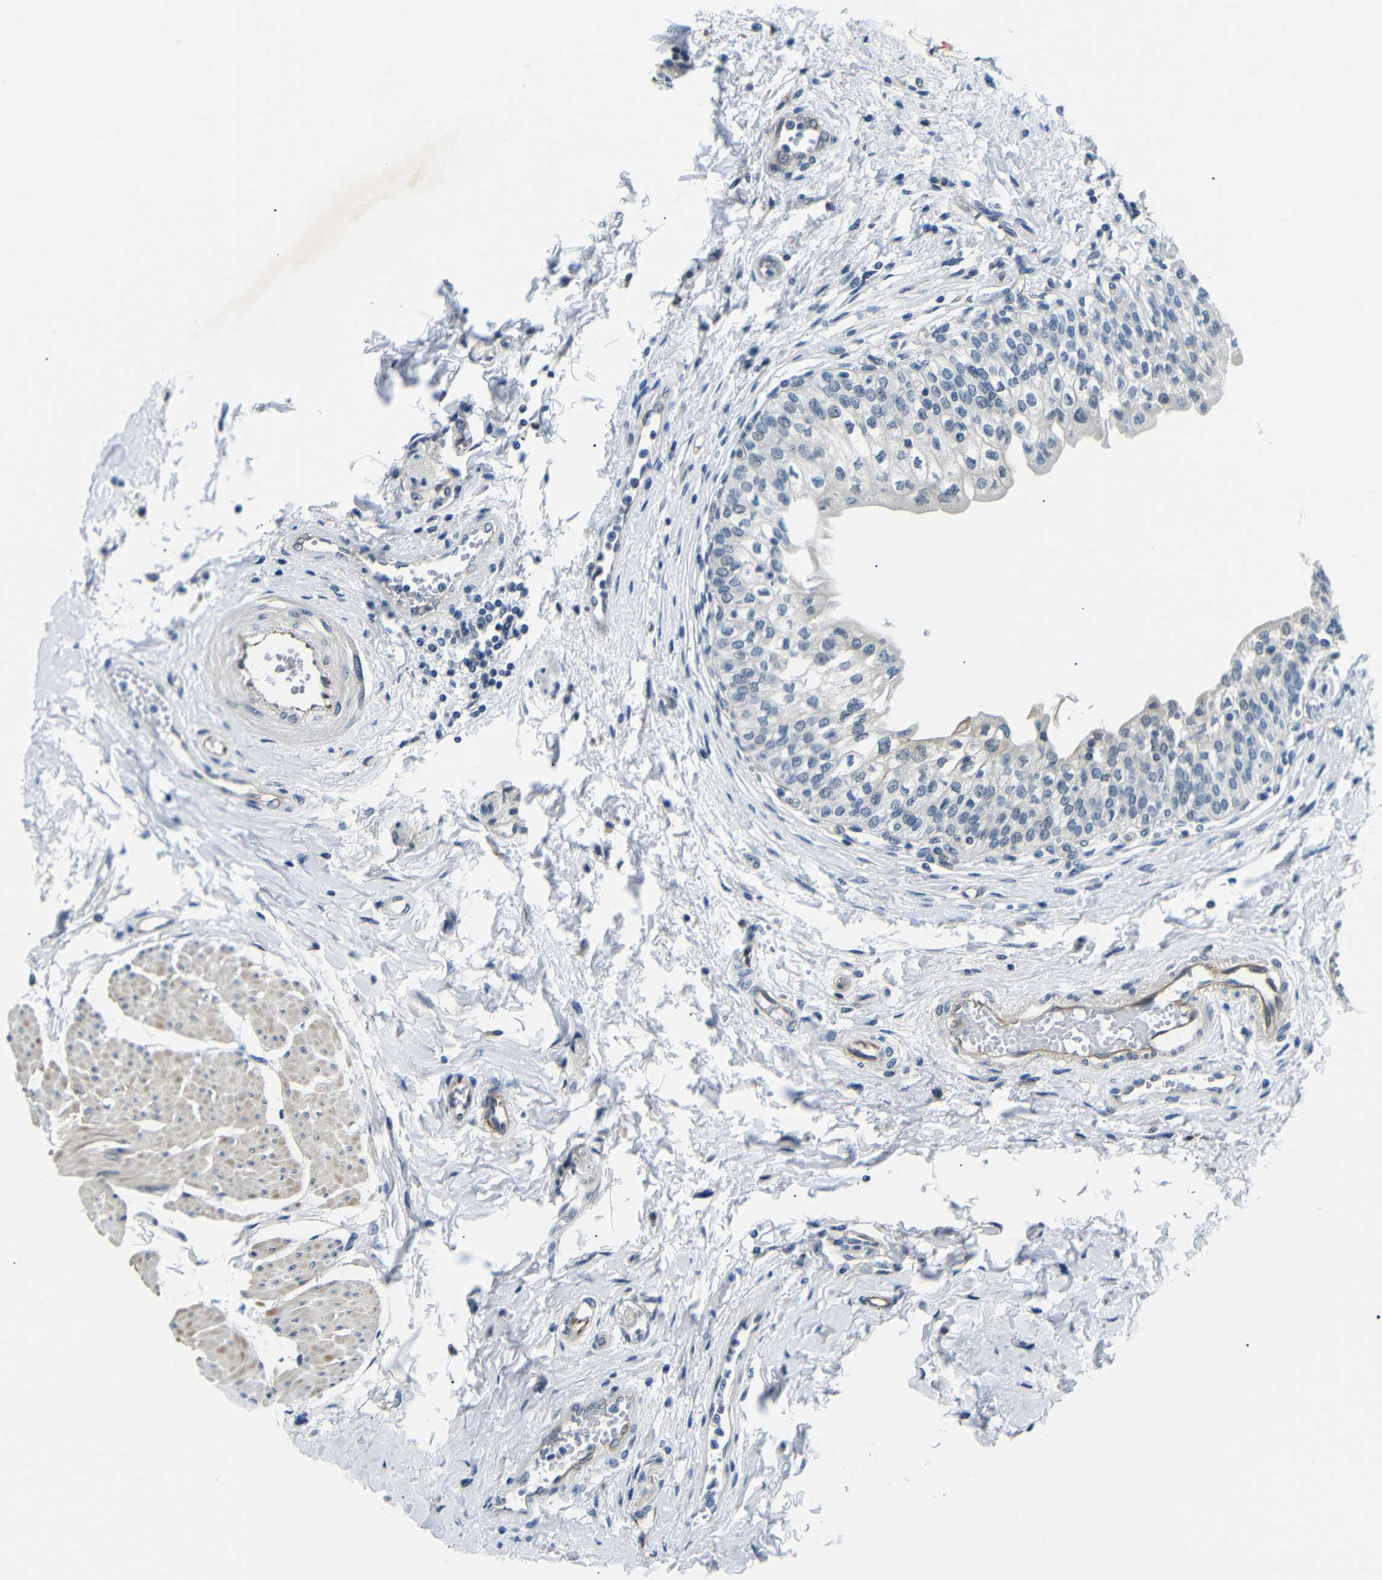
{"staining": {"intensity": "weak", "quantity": "<25%", "location": "cytoplasmic/membranous"}, "tissue": "urinary bladder", "cell_type": "Urothelial cells", "image_type": "normal", "snomed": [{"axis": "morphology", "description": "Normal tissue, NOS"}, {"axis": "topography", "description": "Urinary bladder"}], "caption": "High power microscopy image of an immunohistochemistry (IHC) micrograph of unremarkable urinary bladder, revealing no significant staining in urothelial cells. (DAB immunohistochemistry (IHC) with hematoxylin counter stain).", "gene": "TAFA1", "patient": {"sex": "male", "age": 55}}